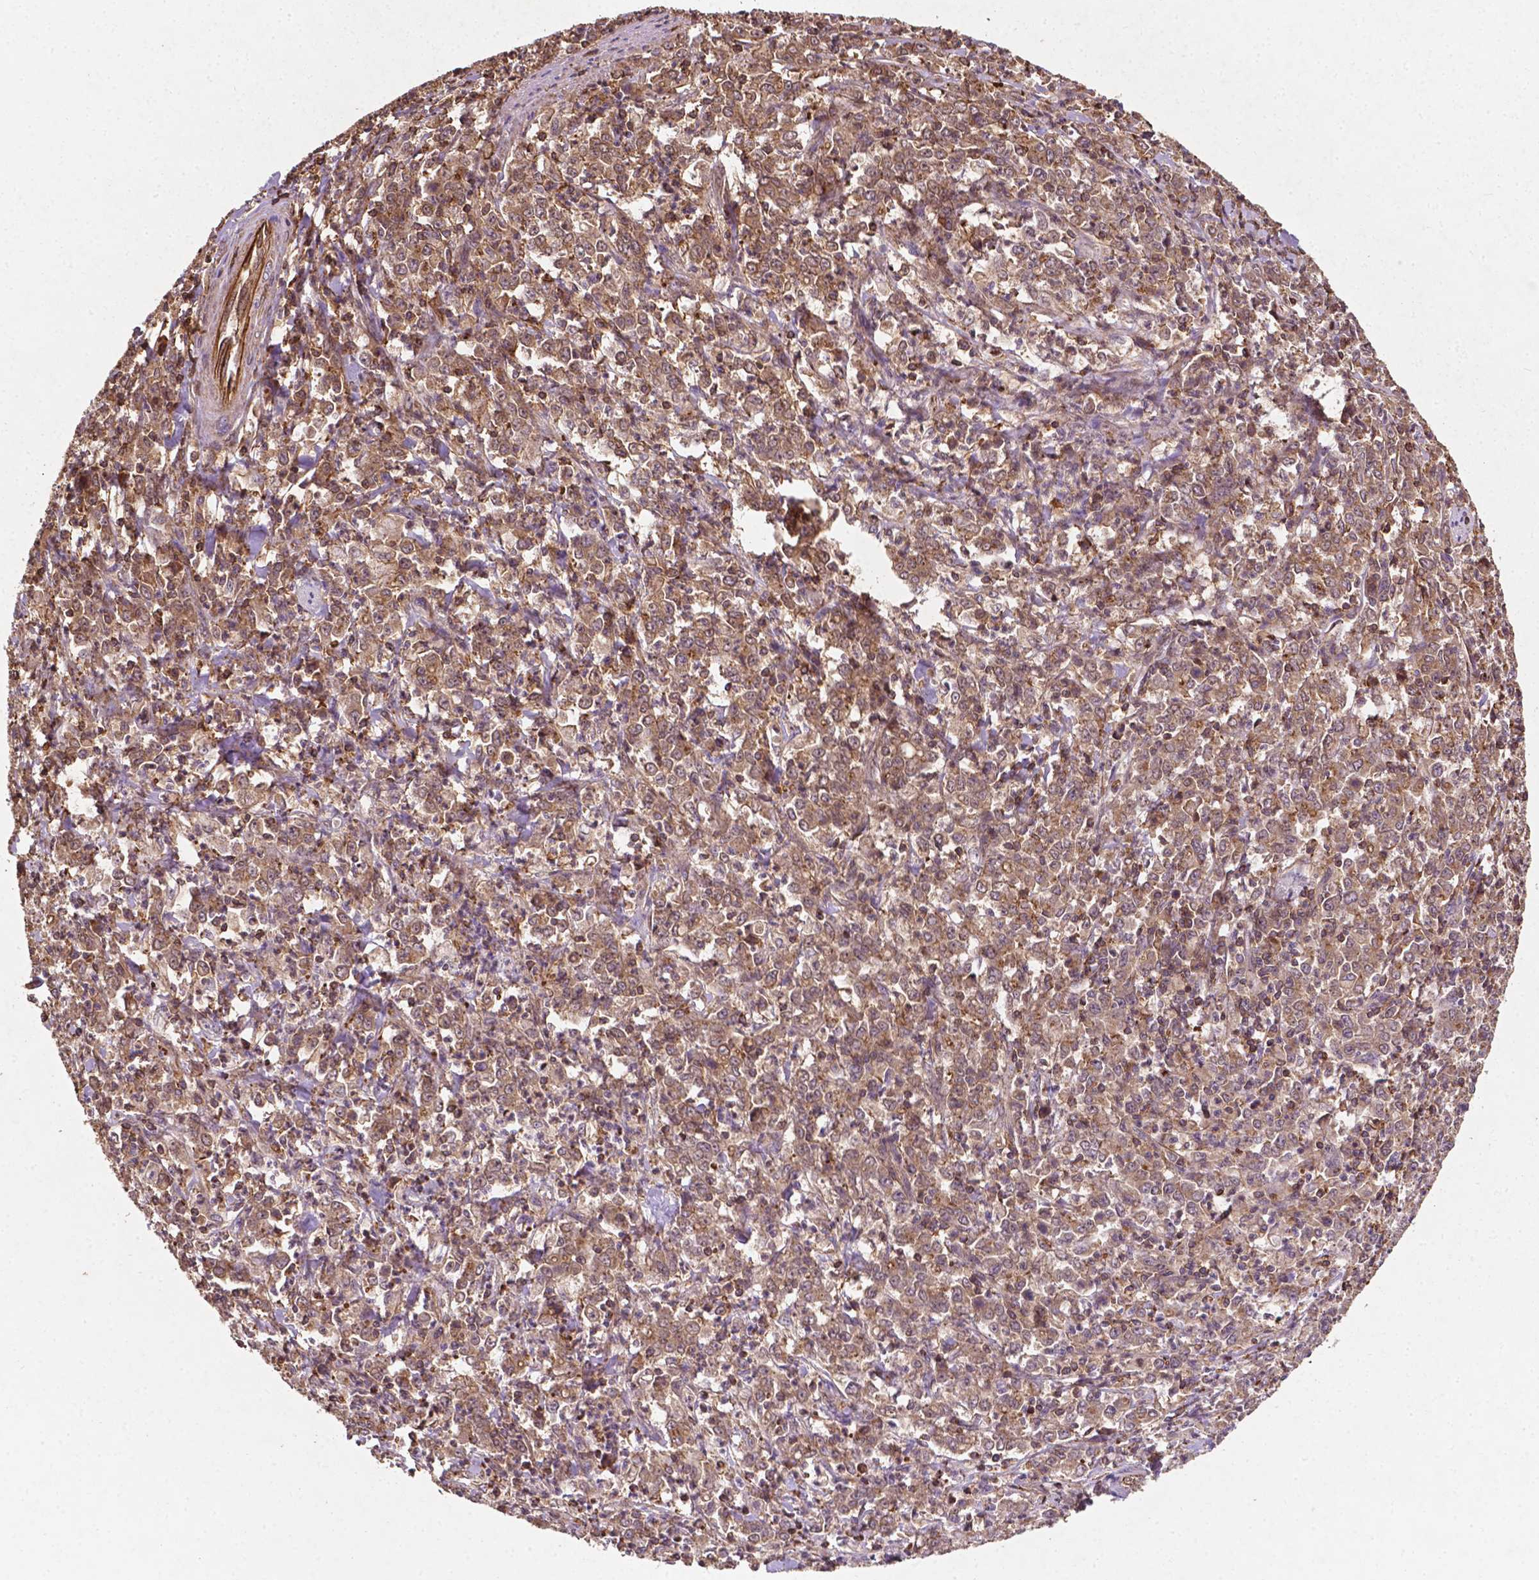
{"staining": {"intensity": "moderate", "quantity": ">75%", "location": "cytoplasmic/membranous"}, "tissue": "stomach cancer", "cell_type": "Tumor cells", "image_type": "cancer", "snomed": [{"axis": "morphology", "description": "Adenocarcinoma, NOS"}, {"axis": "topography", "description": "Stomach, lower"}], "caption": "This image exhibits stomach cancer stained with immunohistochemistry (IHC) to label a protein in brown. The cytoplasmic/membranous of tumor cells show moderate positivity for the protein. Nuclei are counter-stained blue.", "gene": "ZMYND19", "patient": {"sex": "female", "age": 71}}